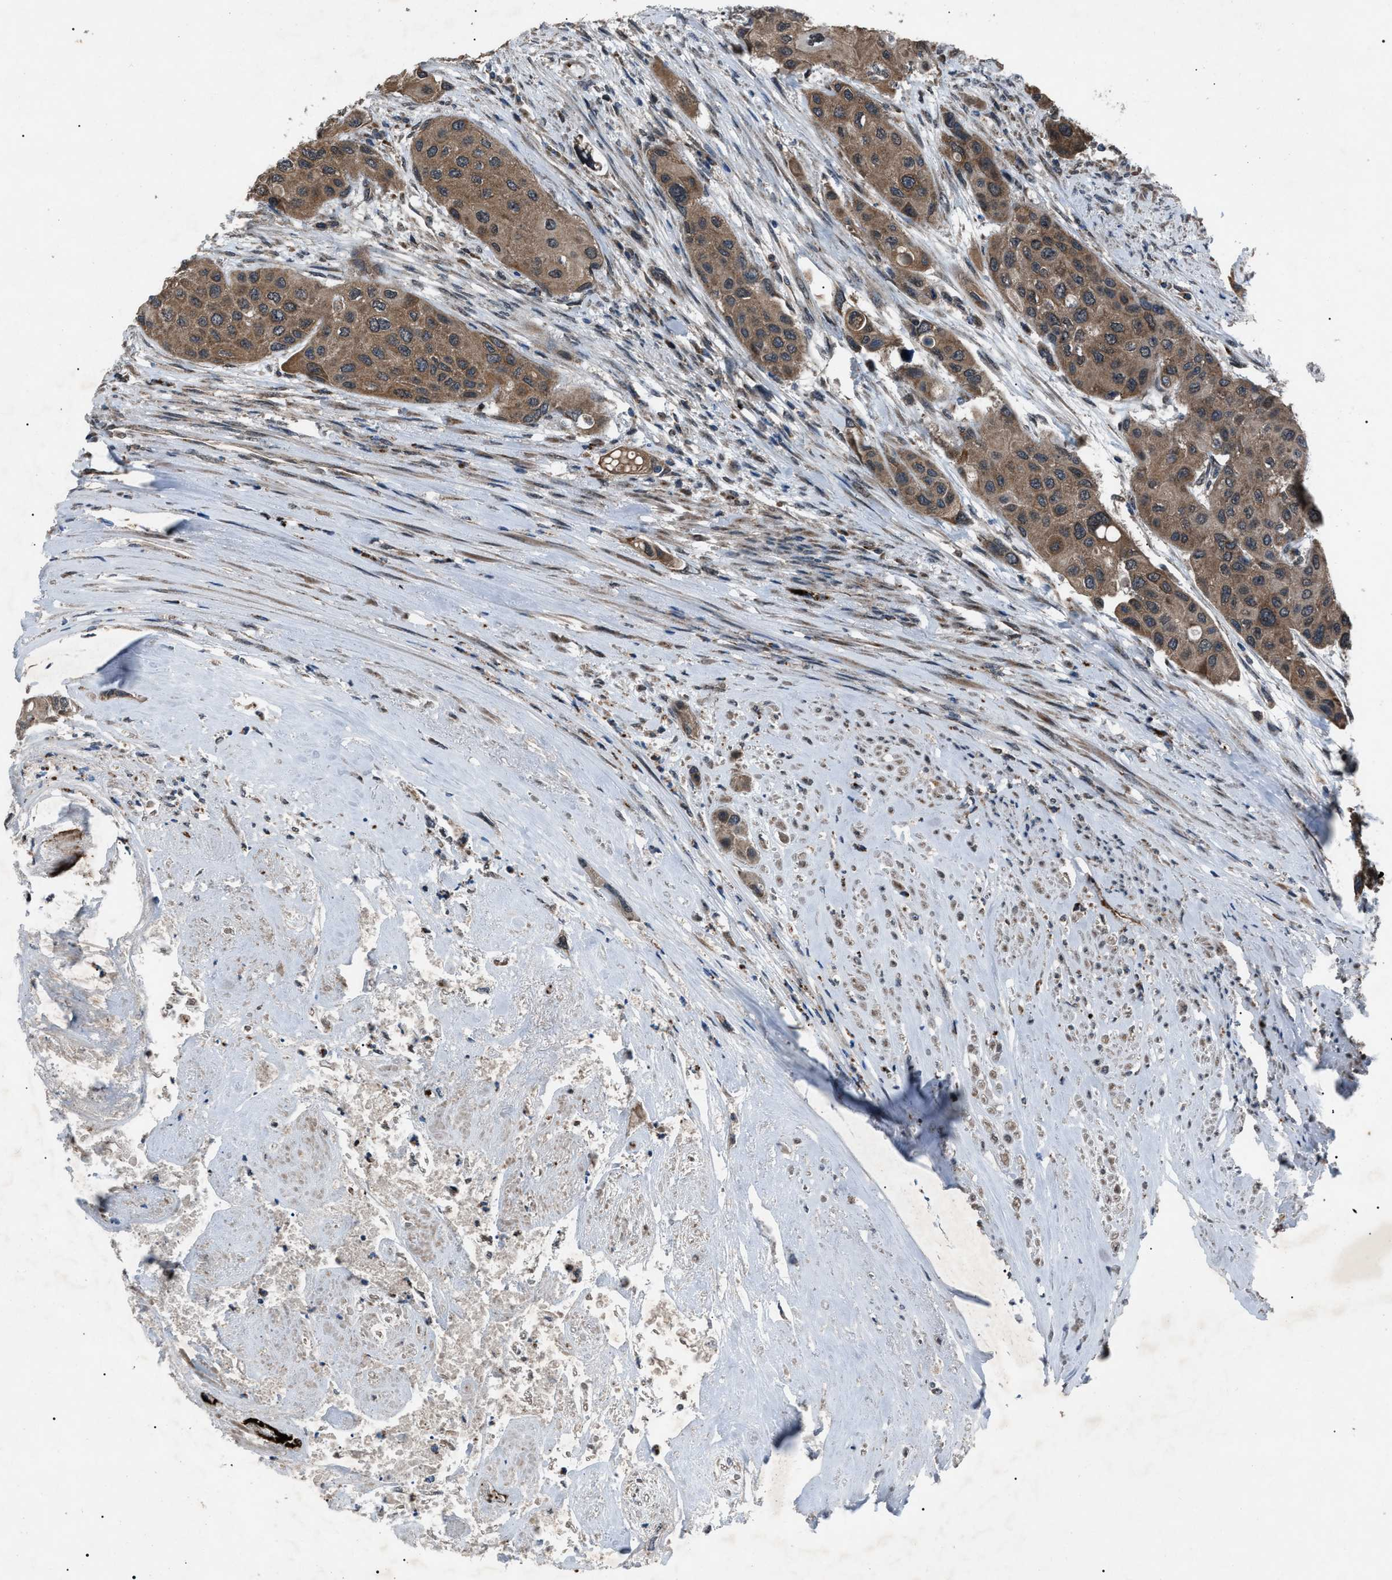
{"staining": {"intensity": "moderate", "quantity": ">75%", "location": "cytoplasmic/membranous"}, "tissue": "urothelial cancer", "cell_type": "Tumor cells", "image_type": "cancer", "snomed": [{"axis": "morphology", "description": "Urothelial carcinoma, High grade"}, {"axis": "topography", "description": "Urinary bladder"}], "caption": "Immunohistochemistry histopathology image of neoplastic tissue: urothelial cancer stained using immunohistochemistry reveals medium levels of moderate protein expression localized specifically in the cytoplasmic/membranous of tumor cells, appearing as a cytoplasmic/membranous brown color.", "gene": "ZFAND2A", "patient": {"sex": "female", "age": 56}}